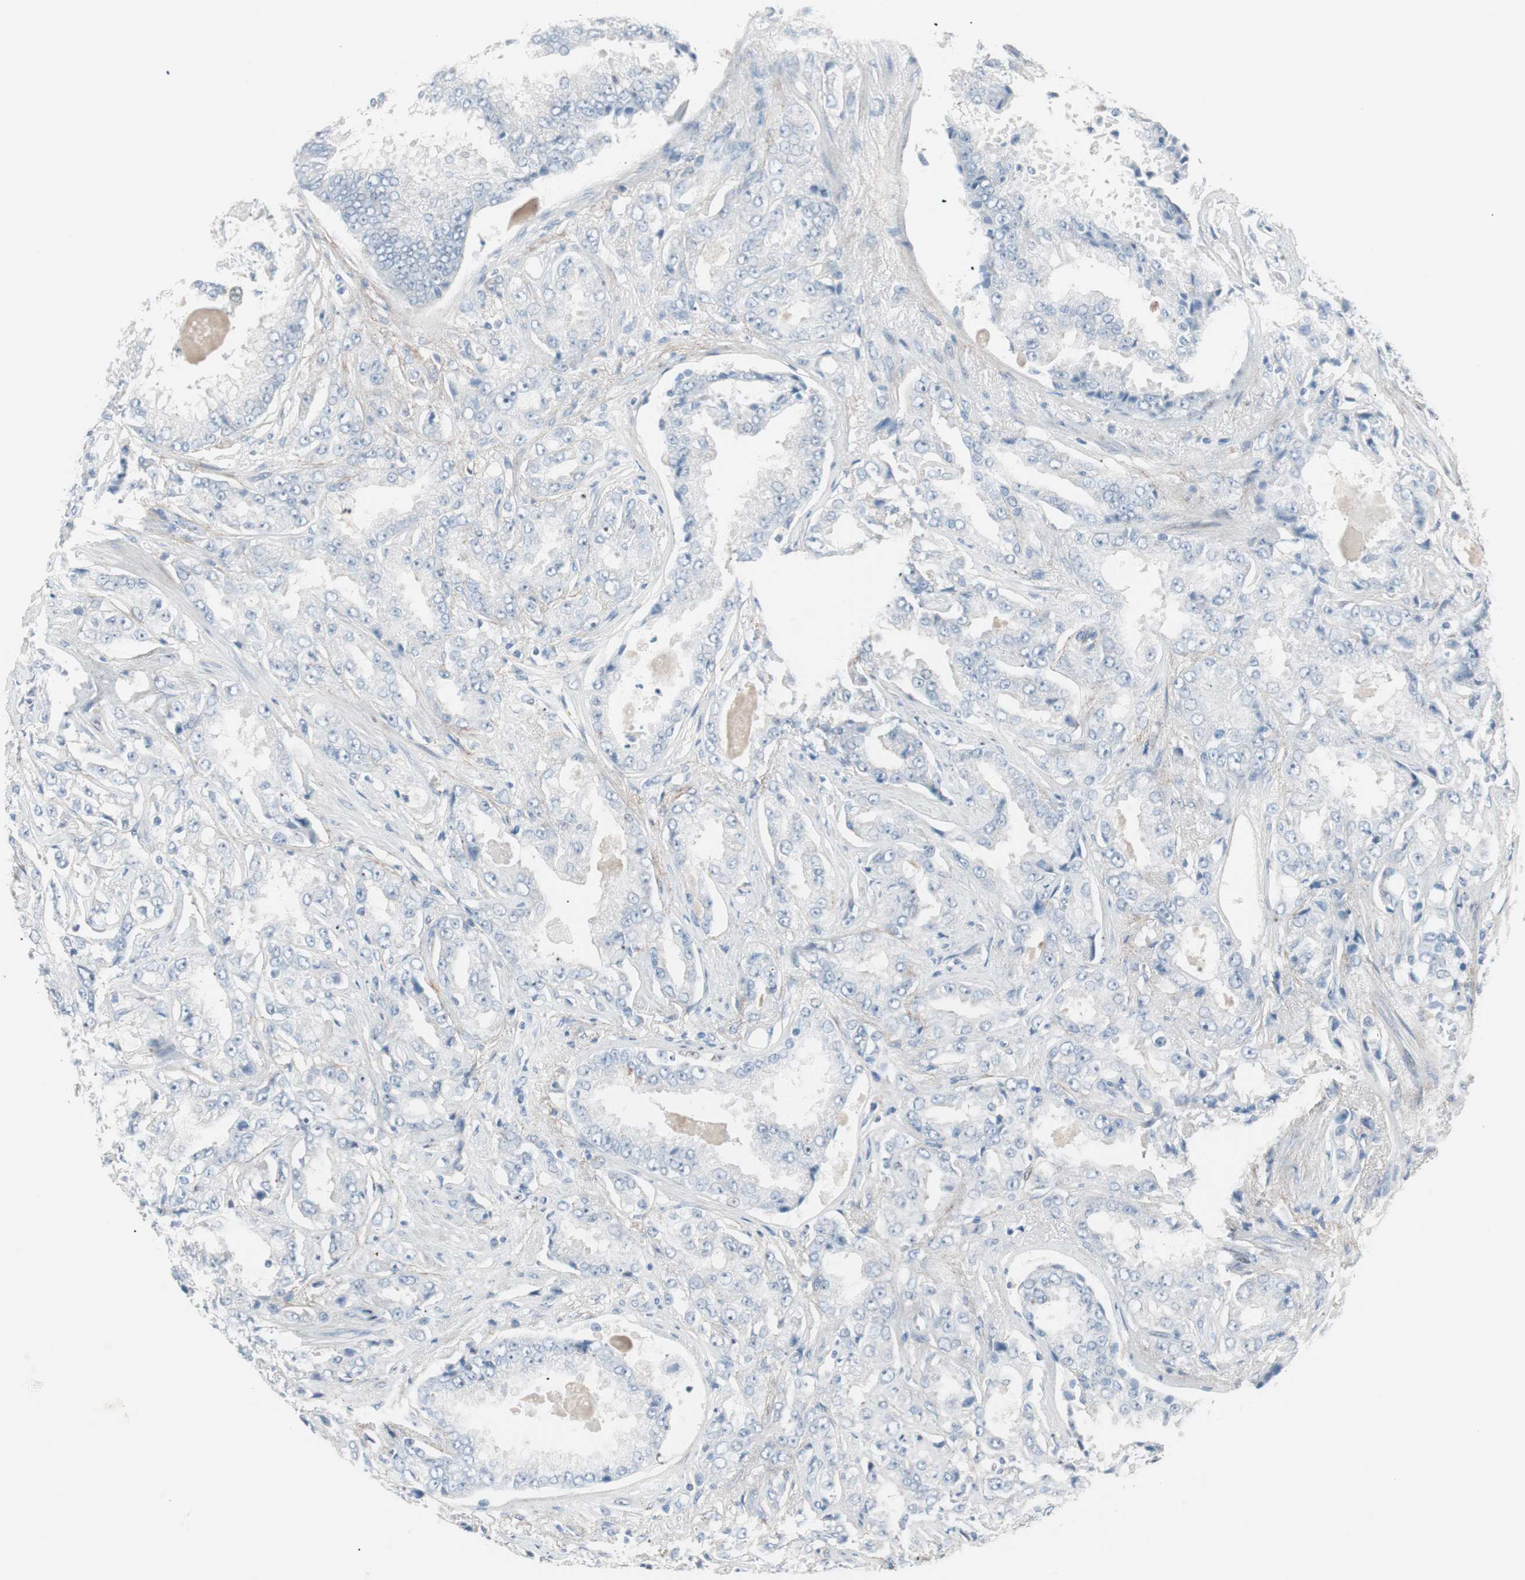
{"staining": {"intensity": "negative", "quantity": "none", "location": "none"}, "tissue": "prostate cancer", "cell_type": "Tumor cells", "image_type": "cancer", "snomed": [{"axis": "morphology", "description": "Adenocarcinoma, High grade"}, {"axis": "topography", "description": "Prostate"}], "caption": "IHC of human prostate cancer (high-grade adenocarcinoma) reveals no staining in tumor cells. (DAB (3,3'-diaminobenzidine) immunohistochemistry (IHC) with hematoxylin counter stain).", "gene": "FOSL1", "patient": {"sex": "male", "age": 73}}